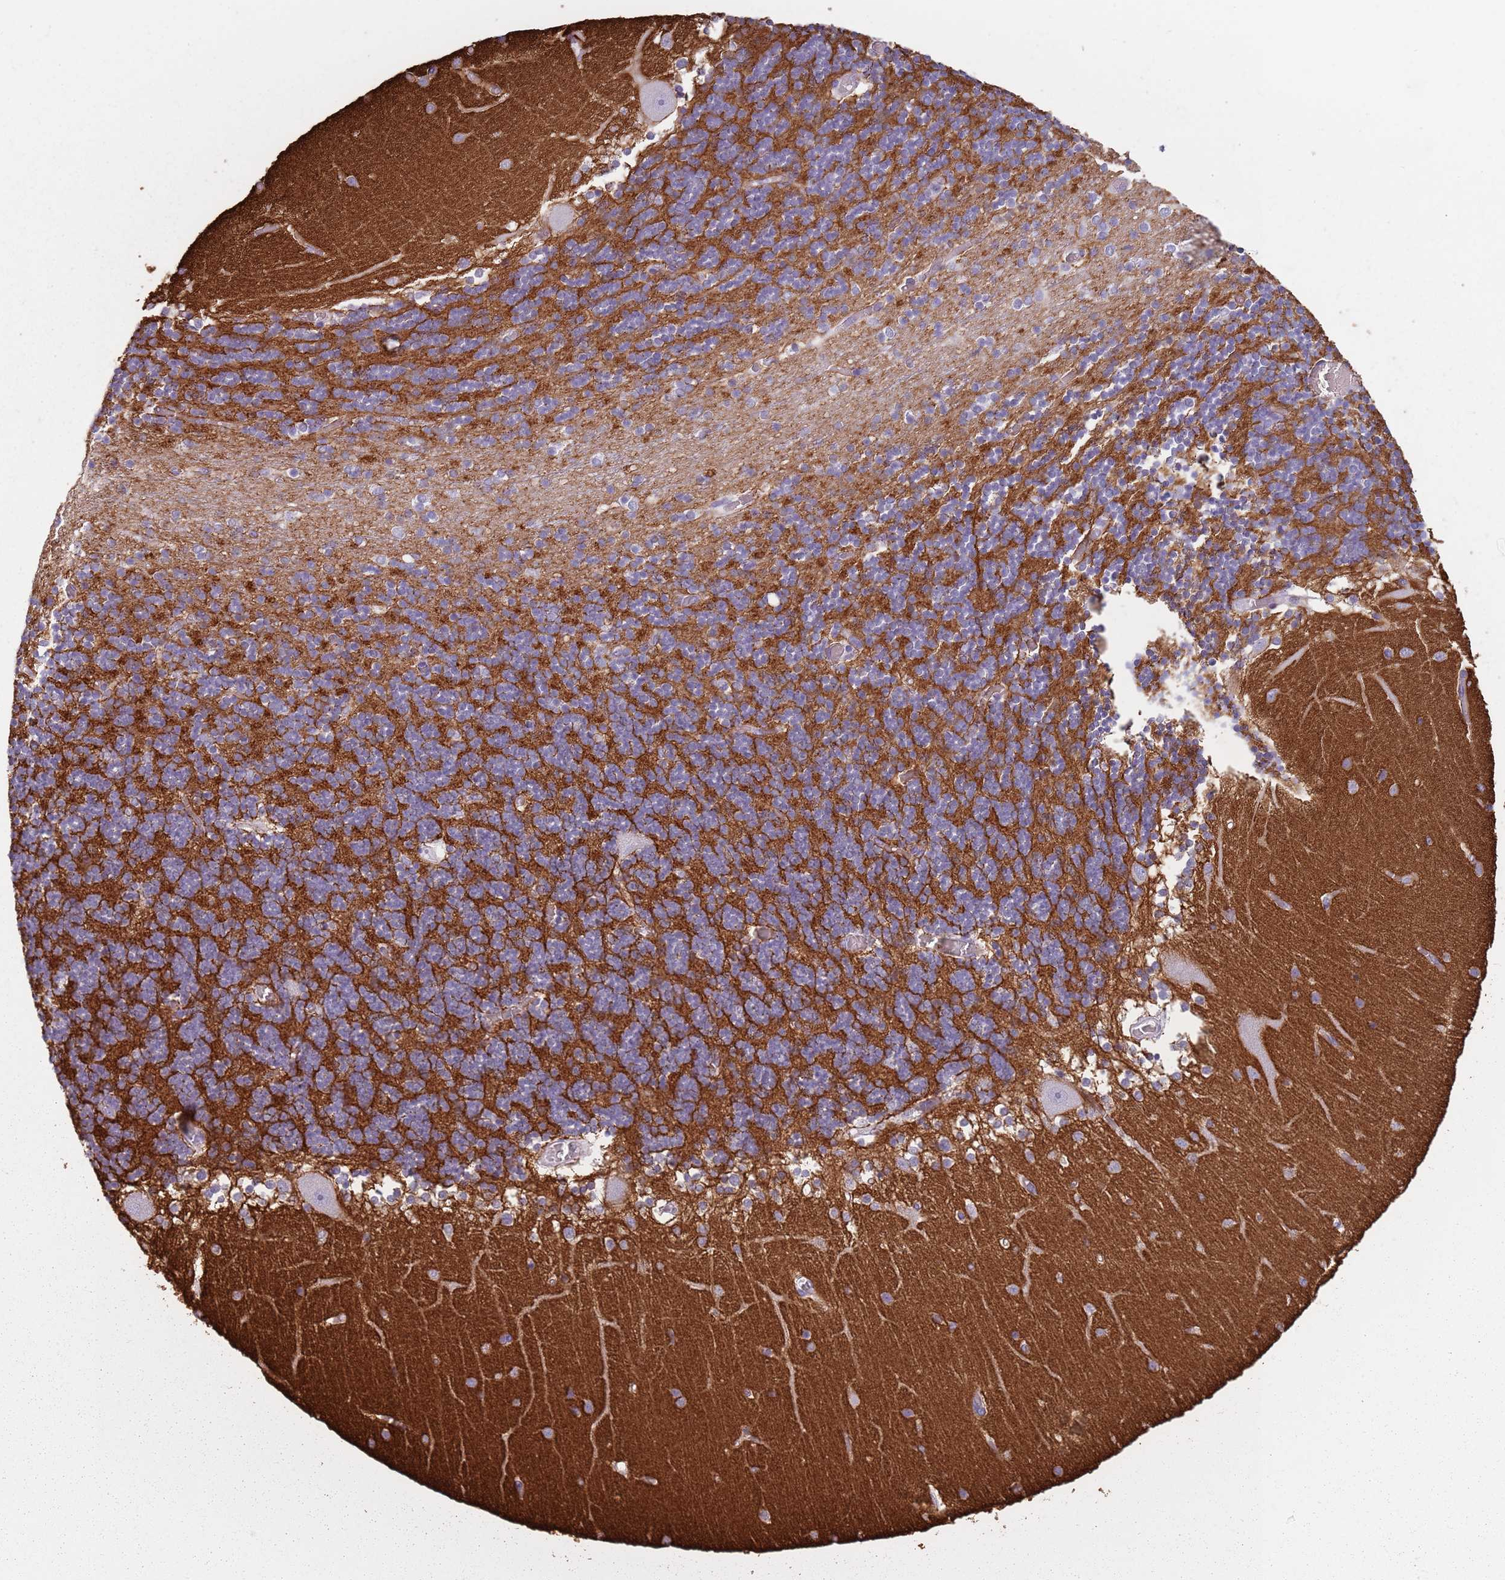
{"staining": {"intensity": "negative", "quantity": "none", "location": "none"}, "tissue": "cerebellum", "cell_type": "Cells in granular layer", "image_type": "normal", "snomed": [{"axis": "morphology", "description": "Normal tissue, NOS"}, {"axis": "topography", "description": "Cerebellum"}], "caption": "An immunohistochemistry micrograph of unremarkable cerebellum is shown. There is no staining in cells in granular layer of cerebellum. (Brightfield microscopy of DAB (3,3'-diaminobenzidine) IHC at high magnification).", "gene": "PIEZO1", "patient": {"sex": "female", "age": 28}}